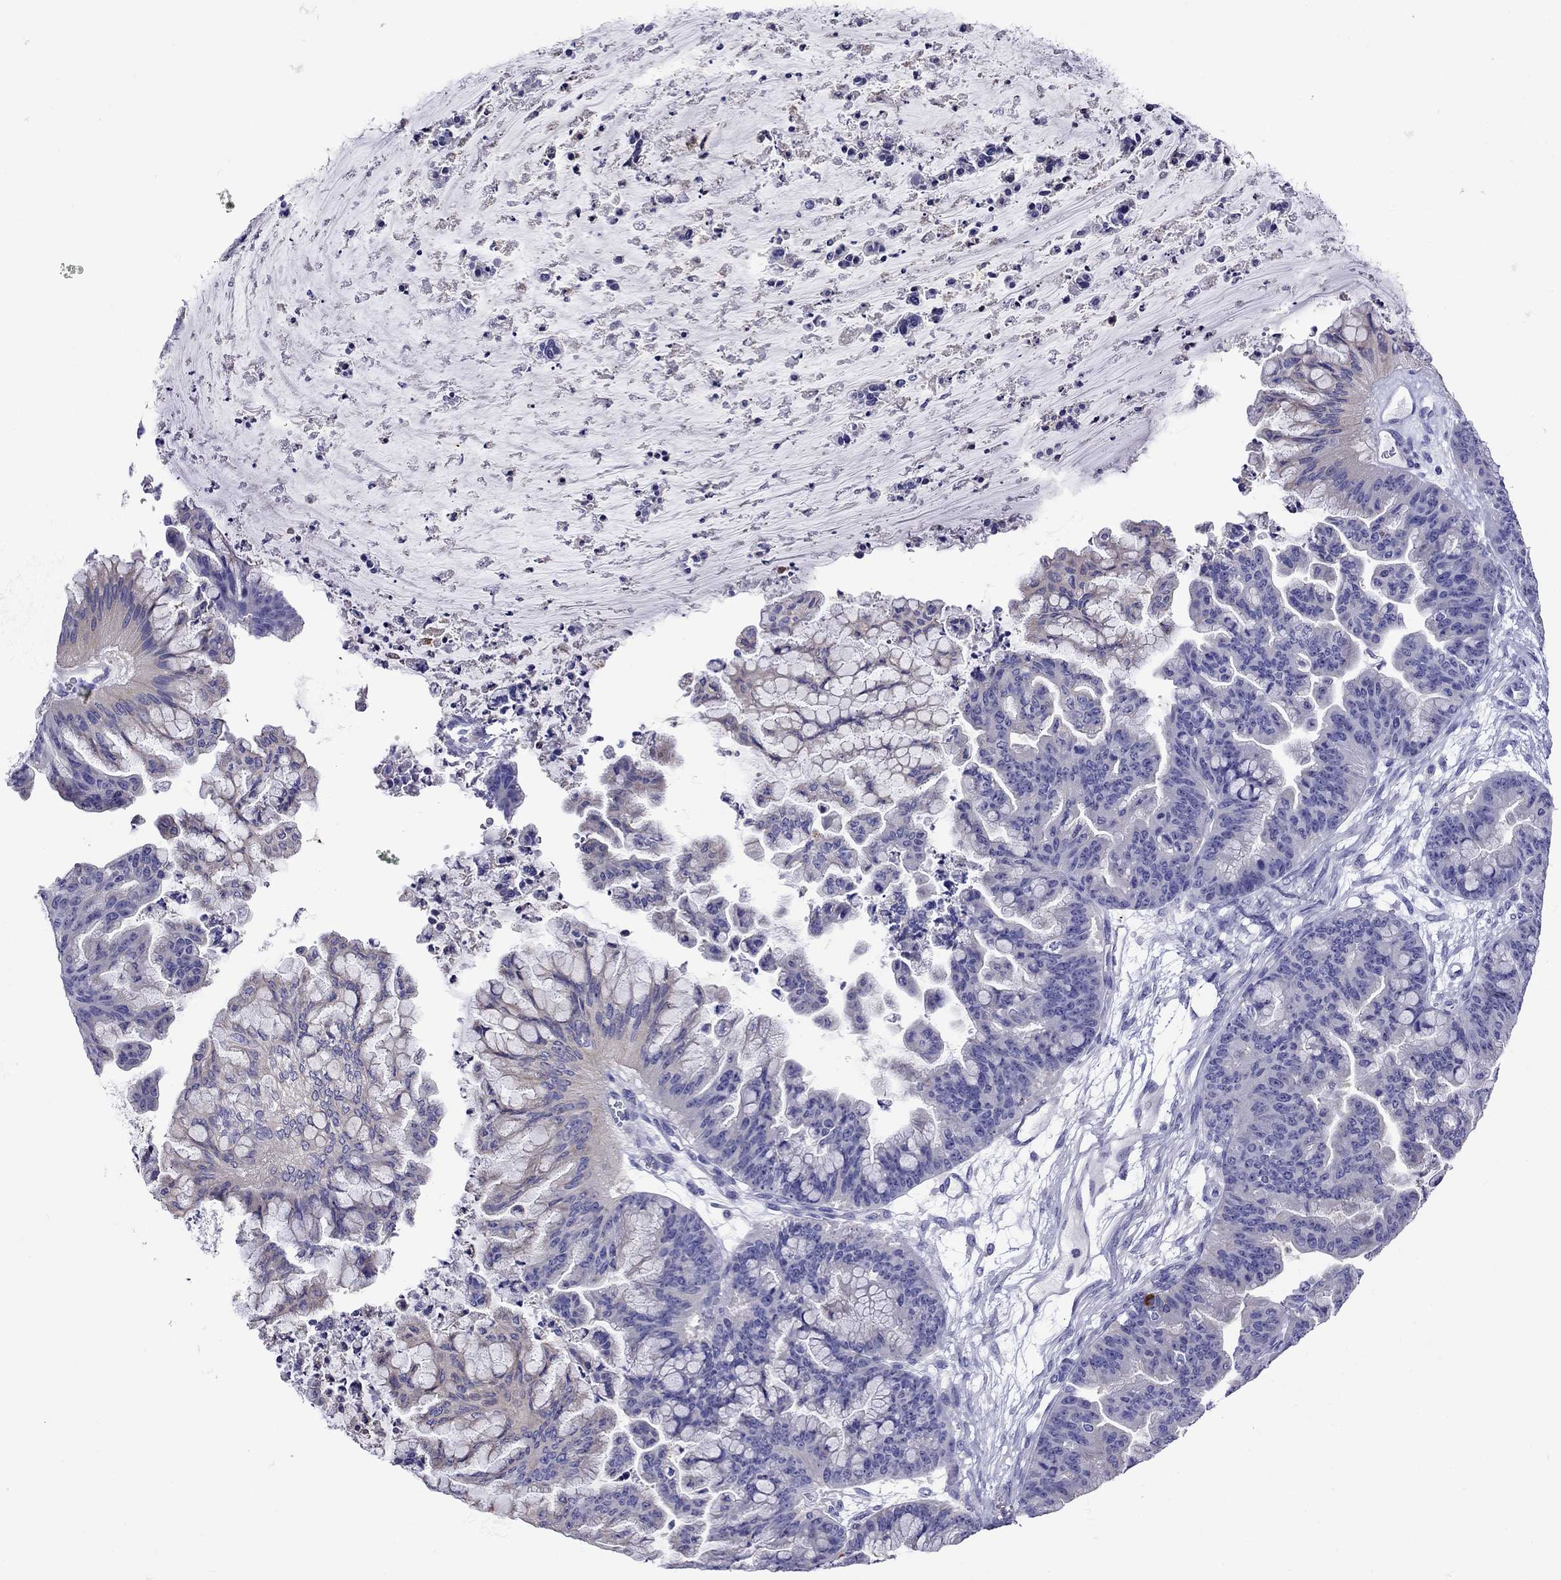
{"staining": {"intensity": "negative", "quantity": "none", "location": "none"}, "tissue": "ovarian cancer", "cell_type": "Tumor cells", "image_type": "cancer", "snomed": [{"axis": "morphology", "description": "Cystadenocarcinoma, mucinous, NOS"}, {"axis": "topography", "description": "Ovary"}], "caption": "The photomicrograph displays no staining of tumor cells in ovarian mucinous cystadenocarcinoma.", "gene": "SCG2", "patient": {"sex": "female", "age": 67}}